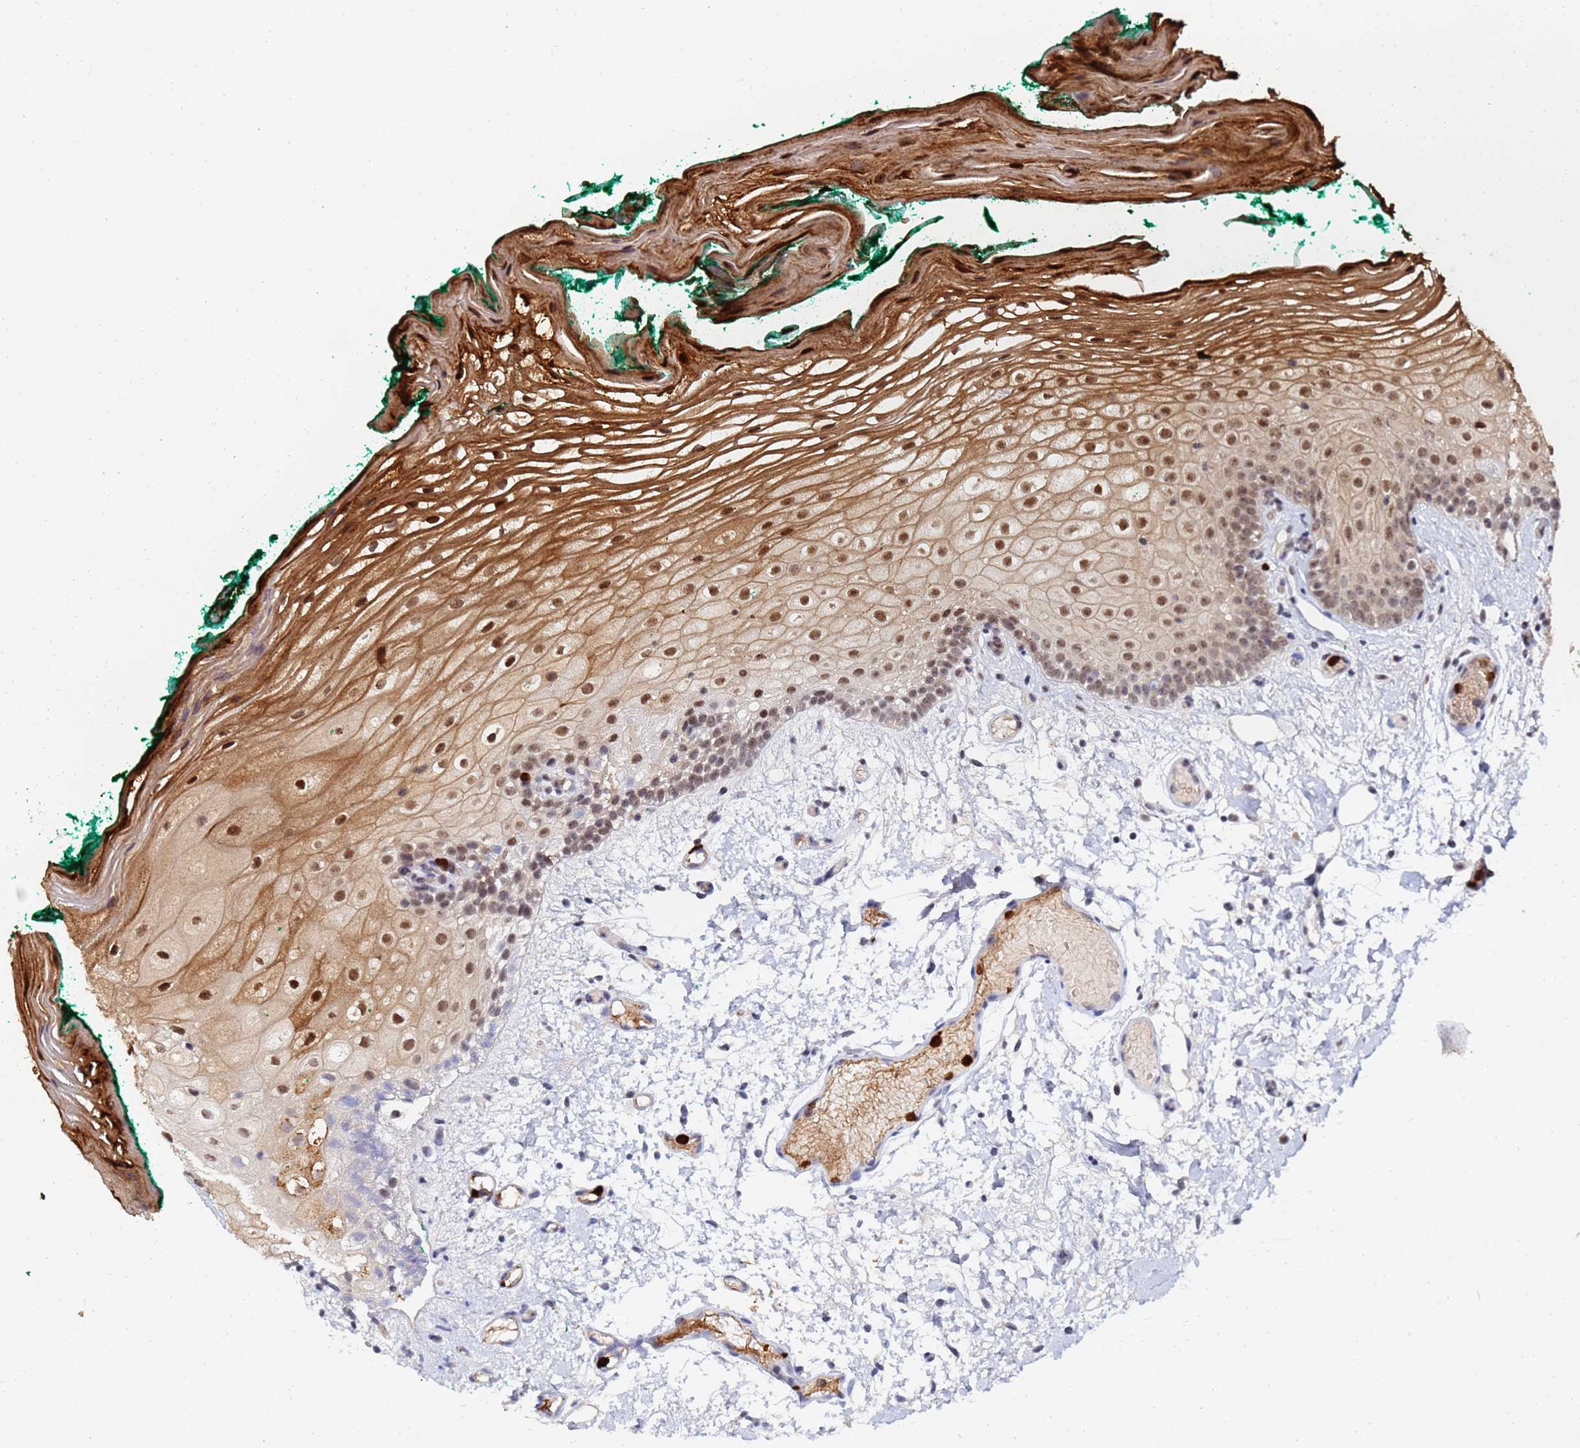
{"staining": {"intensity": "strong", "quantity": "25%-75%", "location": "cytoplasmic/membranous,nuclear"}, "tissue": "oral mucosa", "cell_type": "Squamous epithelial cells", "image_type": "normal", "snomed": [{"axis": "morphology", "description": "Normal tissue, NOS"}, {"axis": "morphology", "description": "Relapse melanoma"}, {"axis": "topography", "description": "Oral tissue"}], "caption": "A histopathology image showing strong cytoplasmic/membranous,nuclear staining in approximately 25%-75% of squamous epithelial cells in normal oral mucosa, as visualized by brown immunohistochemical staining.", "gene": "MTCL1", "patient": {"sex": "female", "age": 83}}